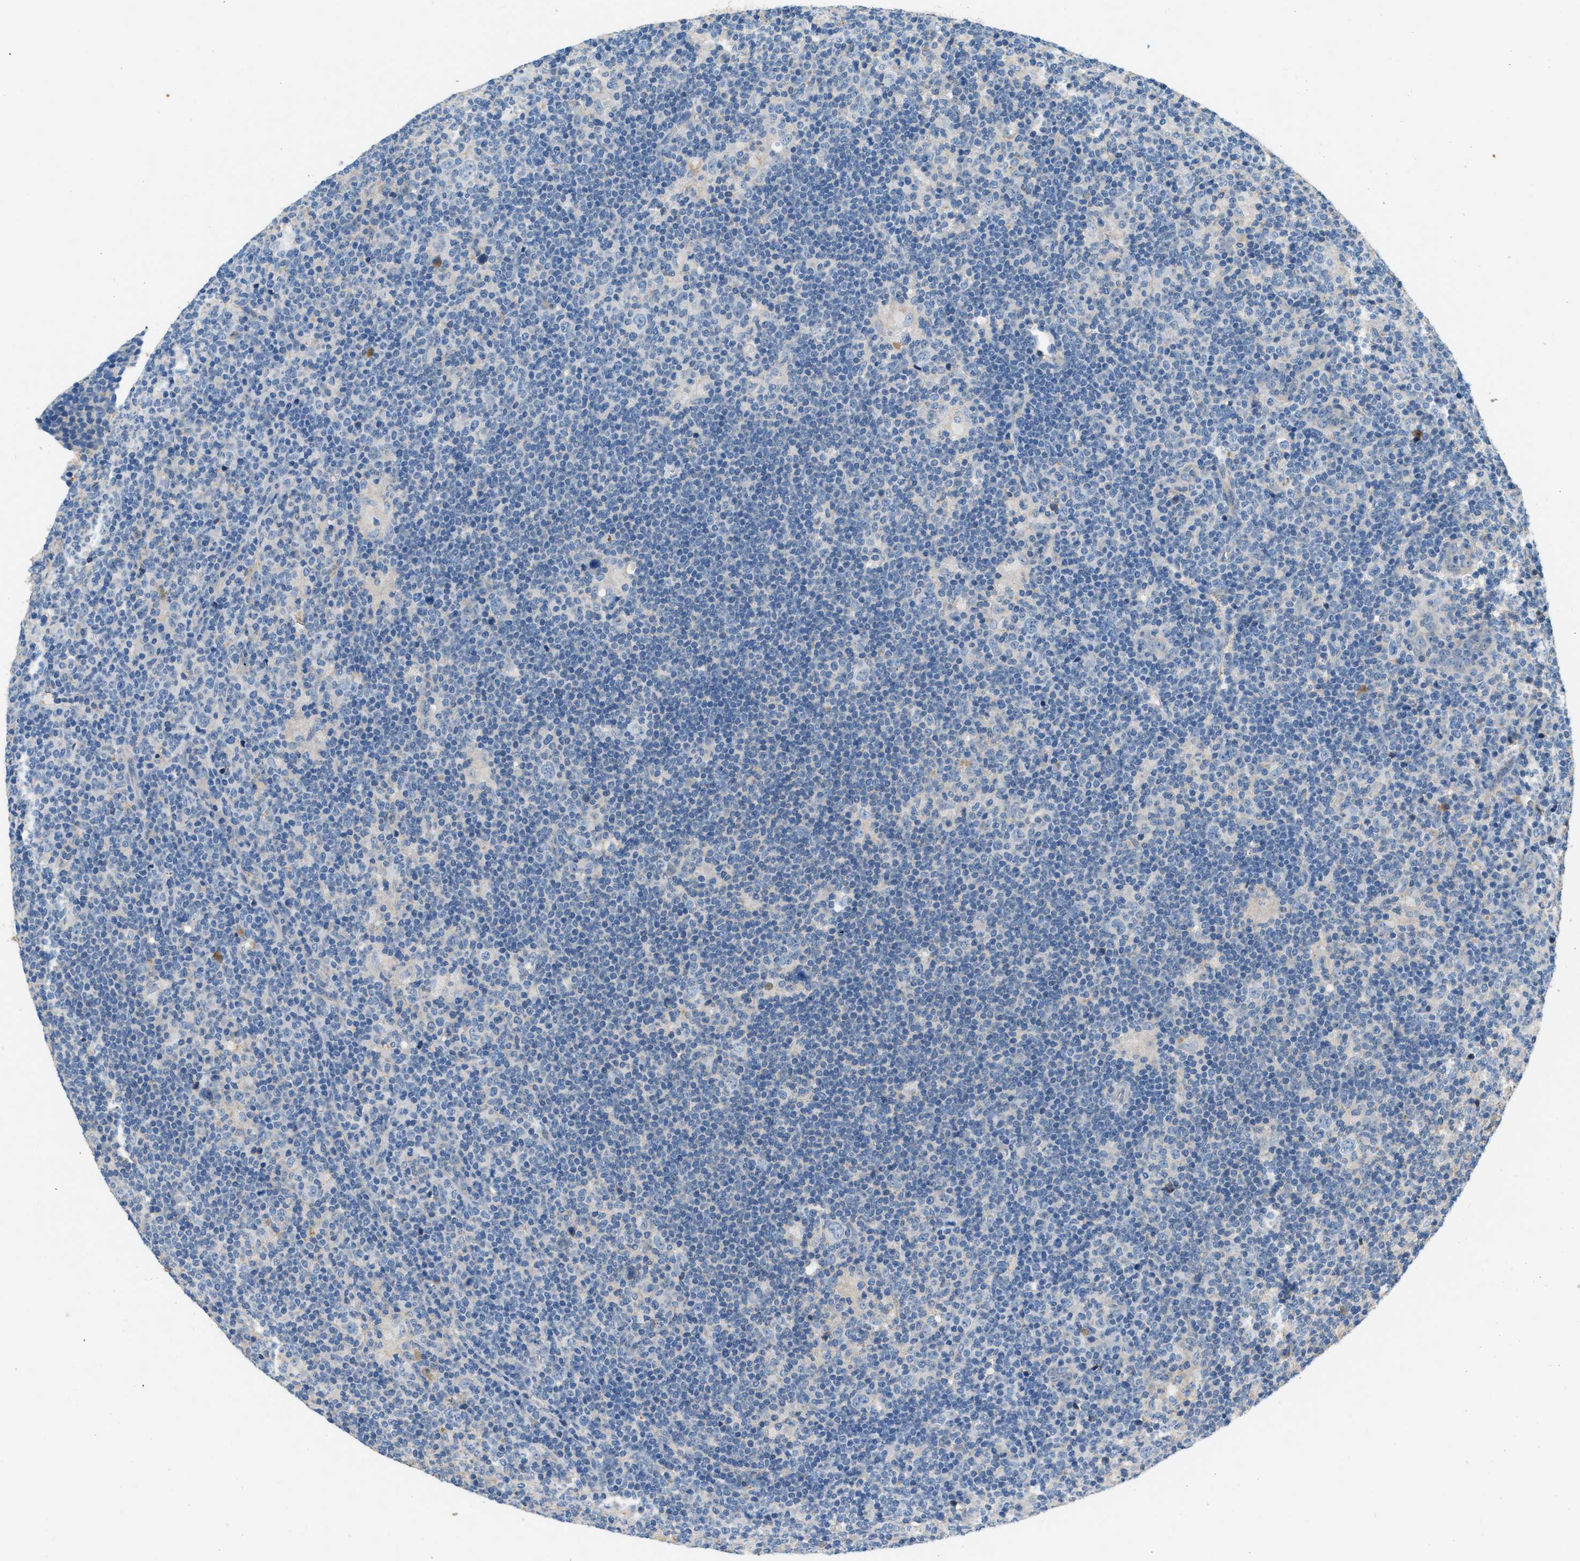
{"staining": {"intensity": "negative", "quantity": "none", "location": "none"}, "tissue": "lymphoma", "cell_type": "Tumor cells", "image_type": "cancer", "snomed": [{"axis": "morphology", "description": "Hodgkin's disease, NOS"}, {"axis": "topography", "description": "Lymph node"}], "caption": "IHC photomicrograph of neoplastic tissue: lymphoma stained with DAB (3,3'-diaminobenzidine) reveals no significant protein staining in tumor cells.", "gene": "STC1", "patient": {"sex": "female", "age": 57}}